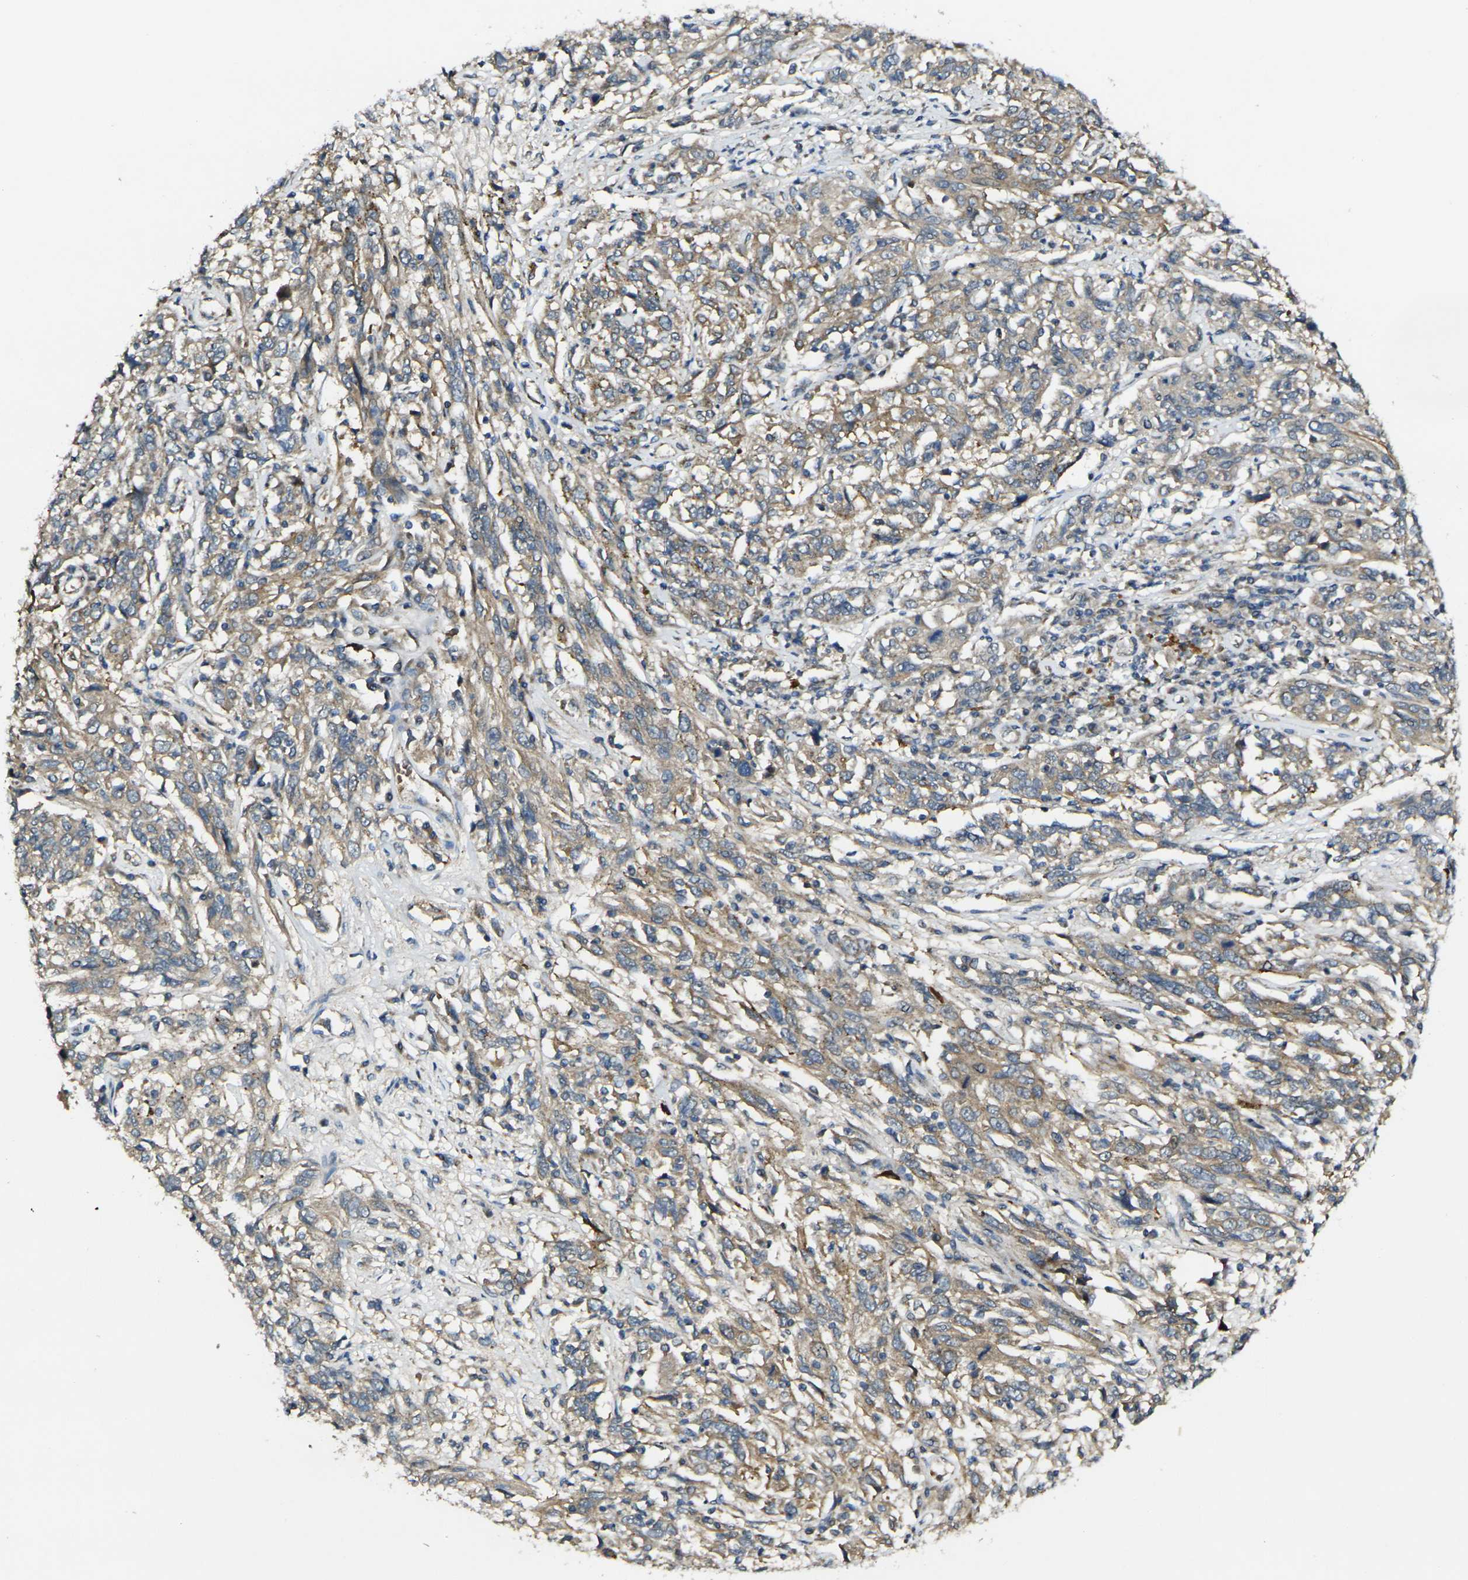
{"staining": {"intensity": "weak", "quantity": ">75%", "location": "cytoplasmic/membranous"}, "tissue": "cervical cancer", "cell_type": "Tumor cells", "image_type": "cancer", "snomed": [{"axis": "morphology", "description": "Squamous cell carcinoma, NOS"}, {"axis": "topography", "description": "Cervix"}], "caption": "Protein staining demonstrates weak cytoplasmic/membranous expression in approximately >75% of tumor cells in cervical cancer.", "gene": "GNA12", "patient": {"sex": "female", "age": 46}}